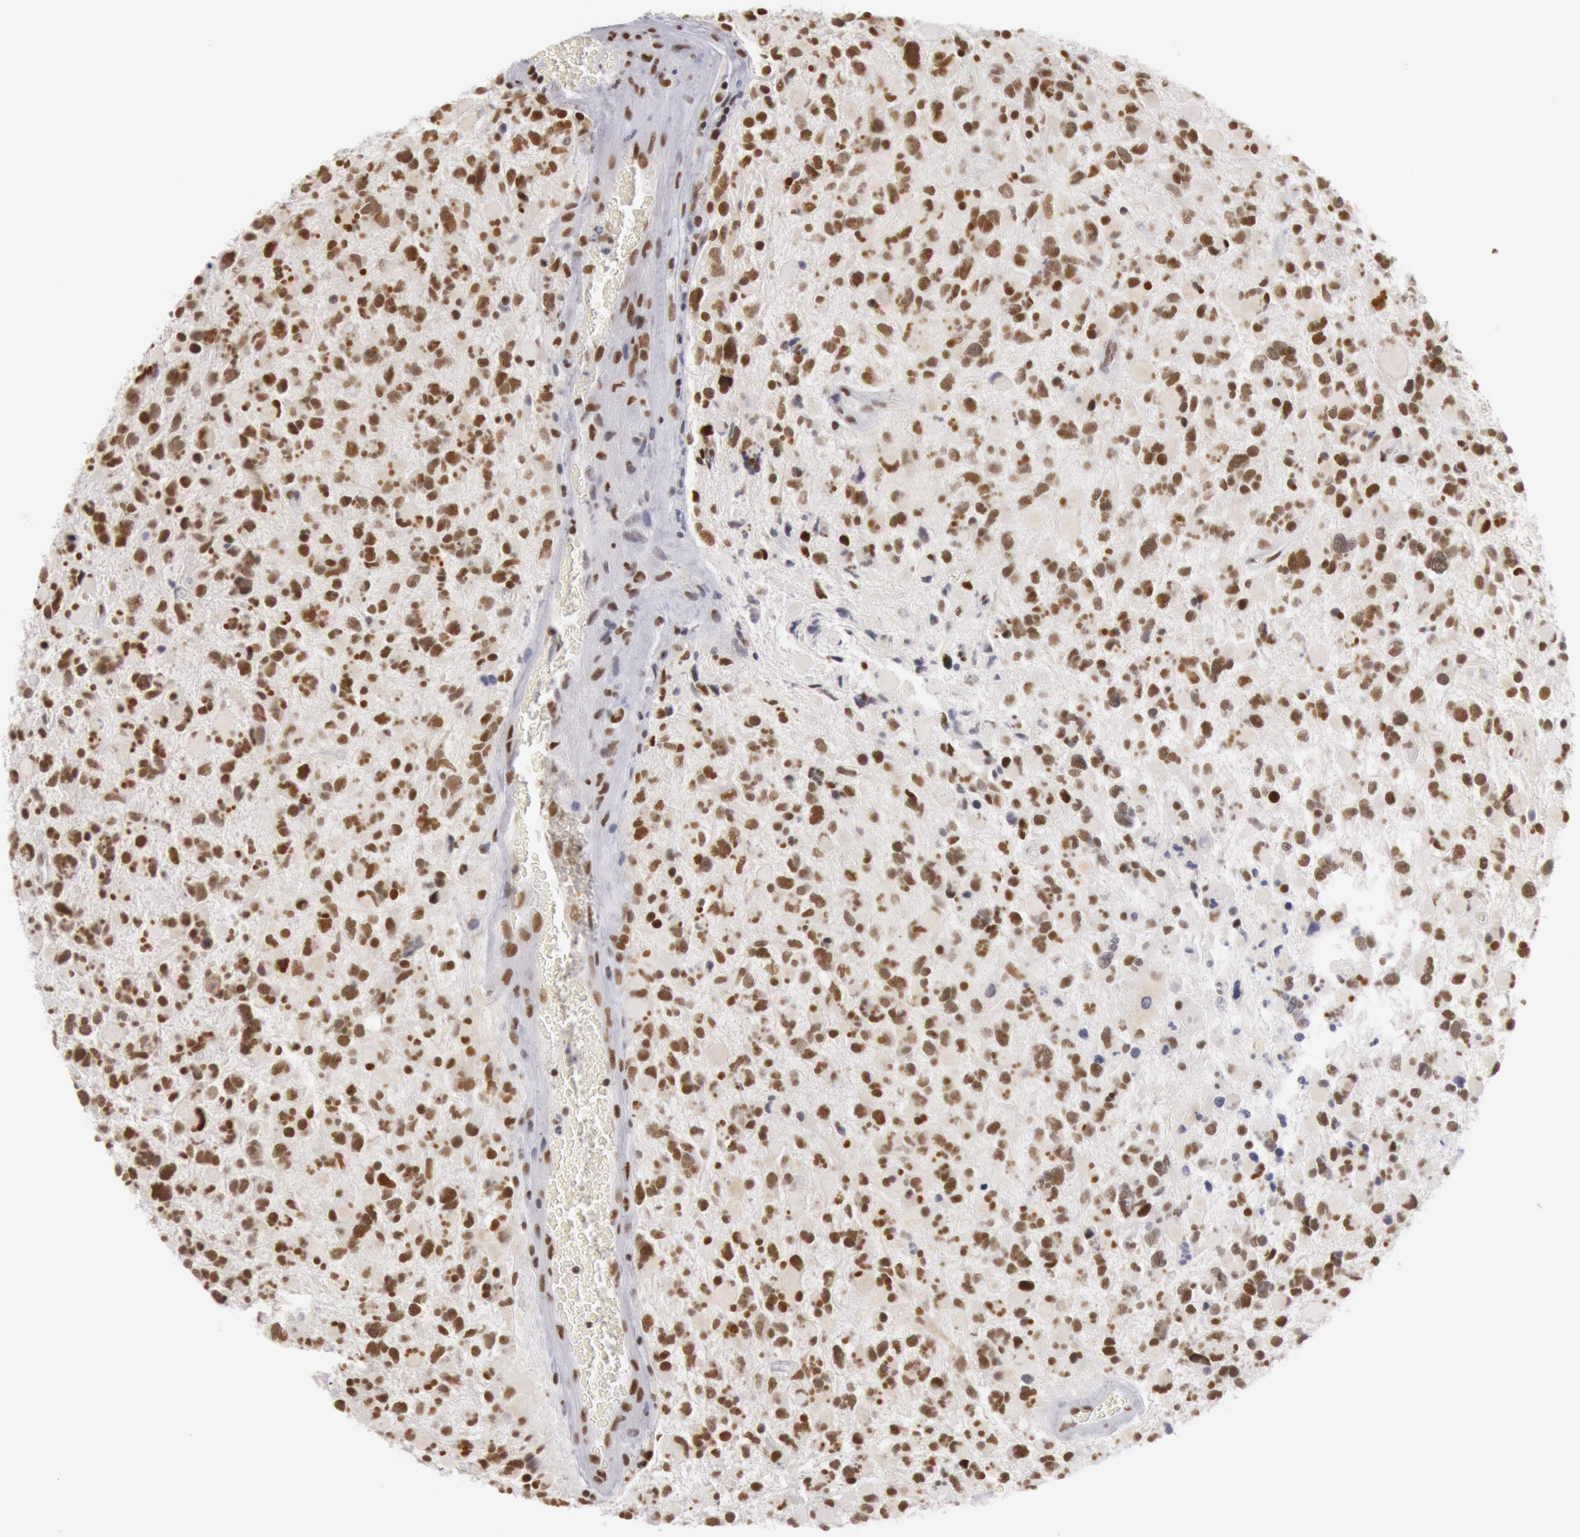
{"staining": {"intensity": "strong", "quantity": ">75%", "location": "nuclear"}, "tissue": "glioma", "cell_type": "Tumor cells", "image_type": "cancer", "snomed": [{"axis": "morphology", "description": "Glioma, malignant, High grade"}, {"axis": "topography", "description": "Brain"}], "caption": "Malignant glioma (high-grade) stained with a brown dye demonstrates strong nuclear positive positivity in about >75% of tumor cells.", "gene": "ESS2", "patient": {"sex": "female", "age": 37}}